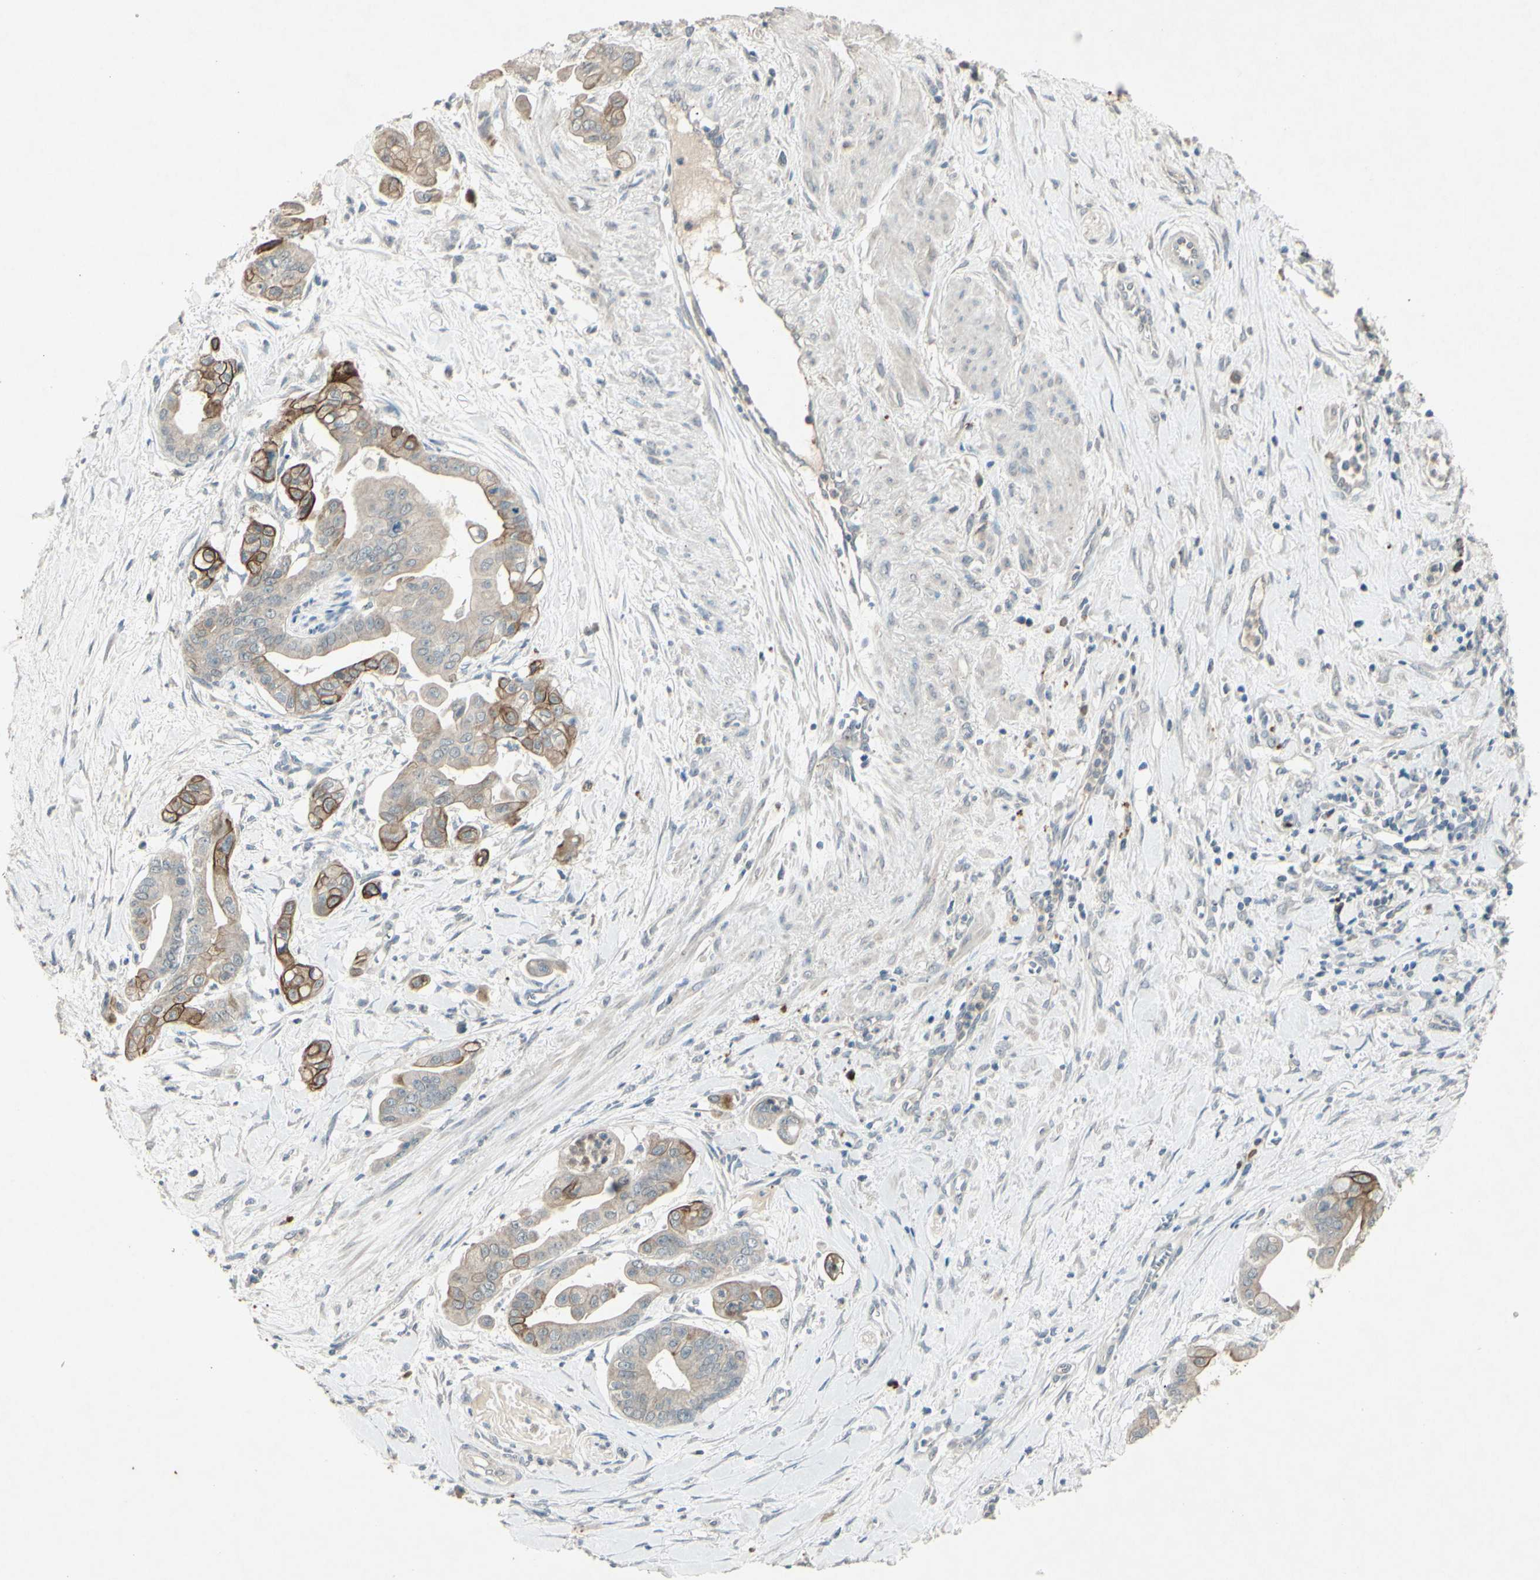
{"staining": {"intensity": "strong", "quantity": "<25%", "location": "cytoplasmic/membranous"}, "tissue": "pancreatic cancer", "cell_type": "Tumor cells", "image_type": "cancer", "snomed": [{"axis": "morphology", "description": "Adenocarcinoma, NOS"}, {"axis": "topography", "description": "Pancreas"}], "caption": "Pancreatic cancer (adenocarcinoma) stained with a protein marker exhibits strong staining in tumor cells.", "gene": "TIMM21", "patient": {"sex": "female", "age": 75}}